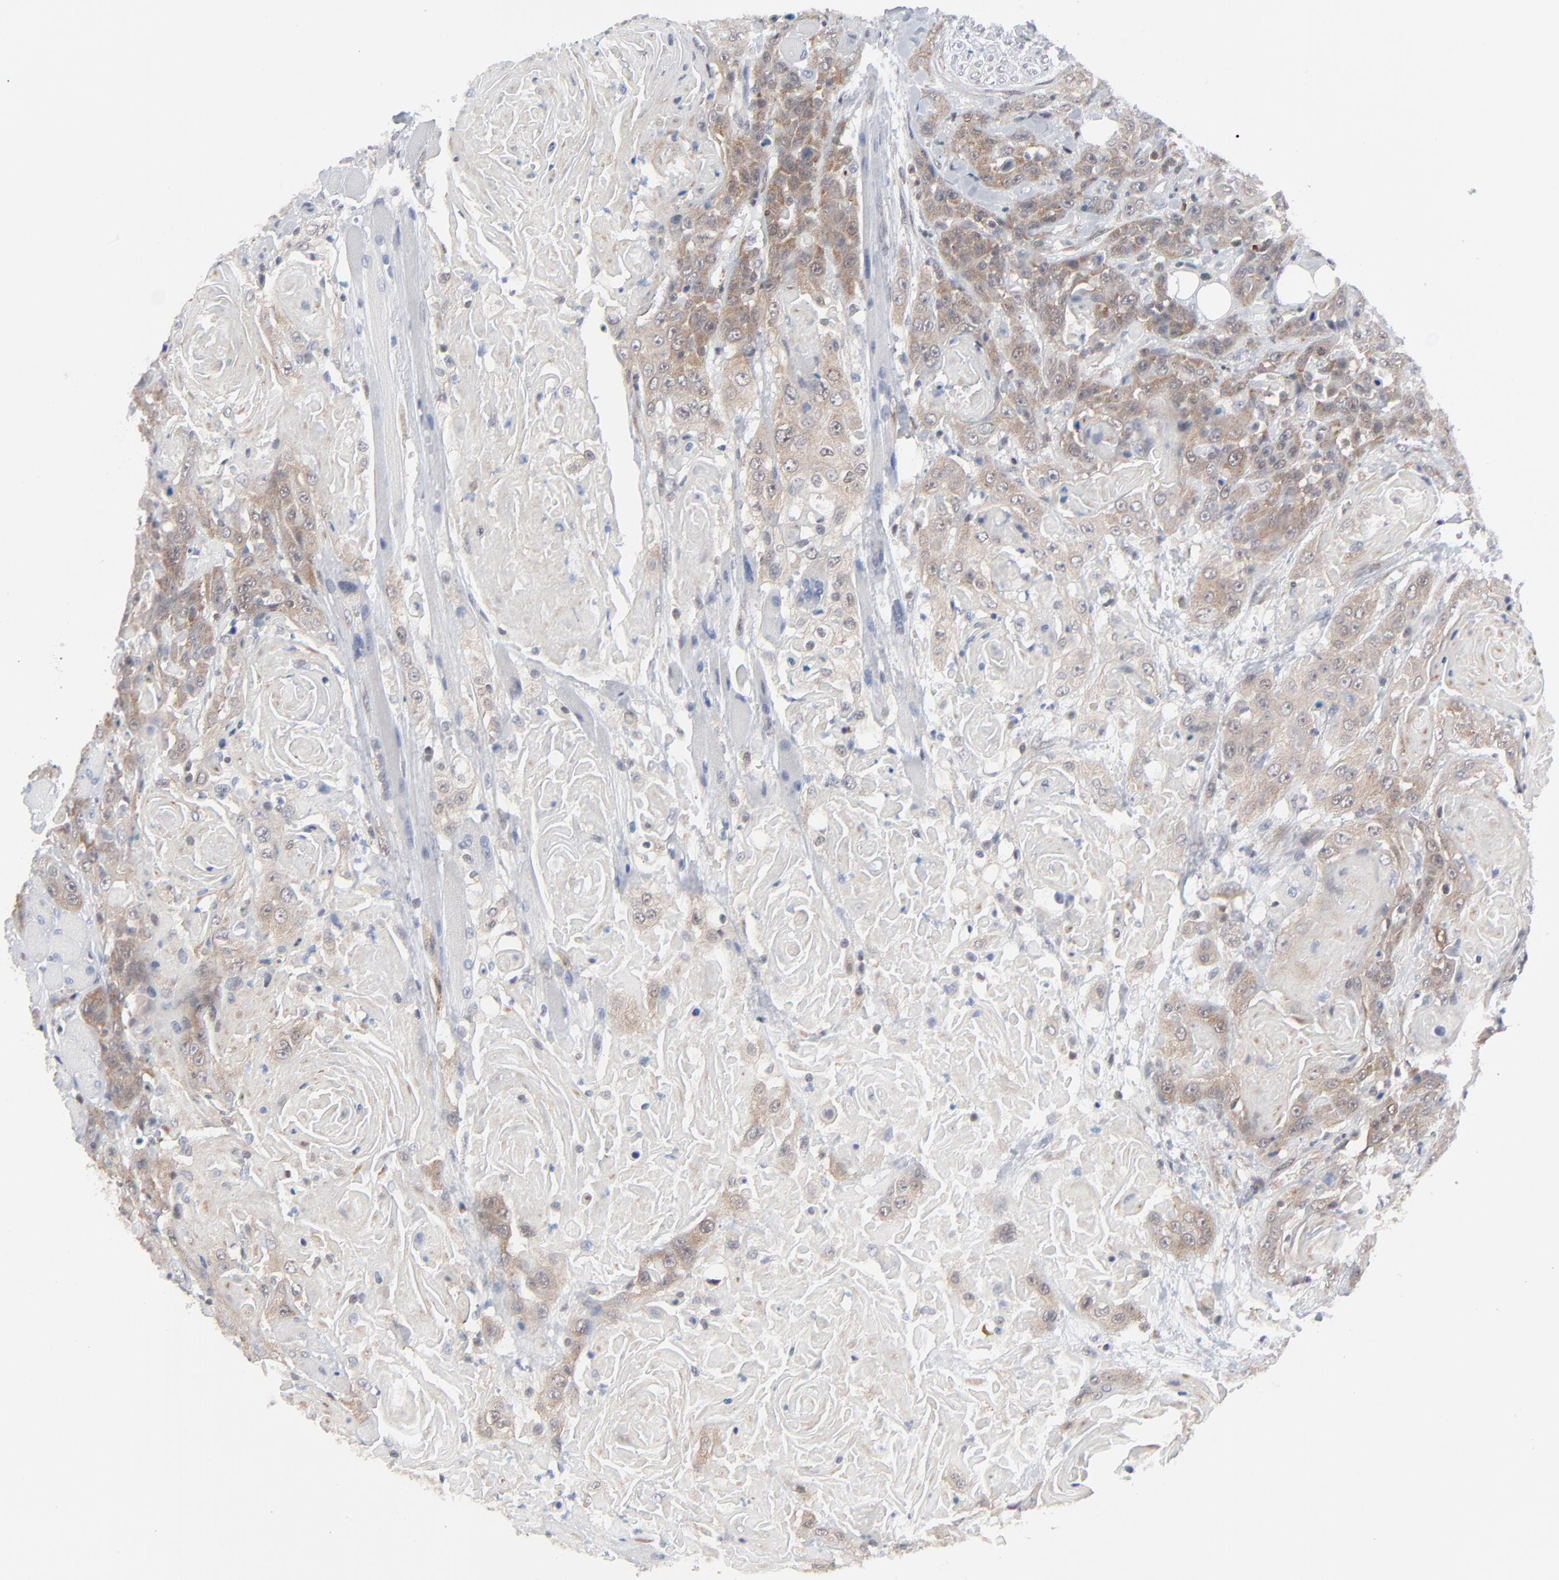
{"staining": {"intensity": "weak", "quantity": ">75%", "location": "cytoplasmic/membranous"}, "tissue": "head and neck cancer", "cell_type": "Tumor cells", "image_type": "cancer", "snomed": [{"axis": "morphology", "description": "Squamous cell carcinoma, NOS"}, {"axis": "topography", "description": "Head-Neck"}], "caption": "IHC image of head and neck squamous cell carcinoma stained for a protein (brown), which exhibits low levels of weak cytoplasmic/membranous positivity in about >75% of tumor cells.", "gene": "RPS6KB1", "patient": {"sex": "female", "age": 84}}